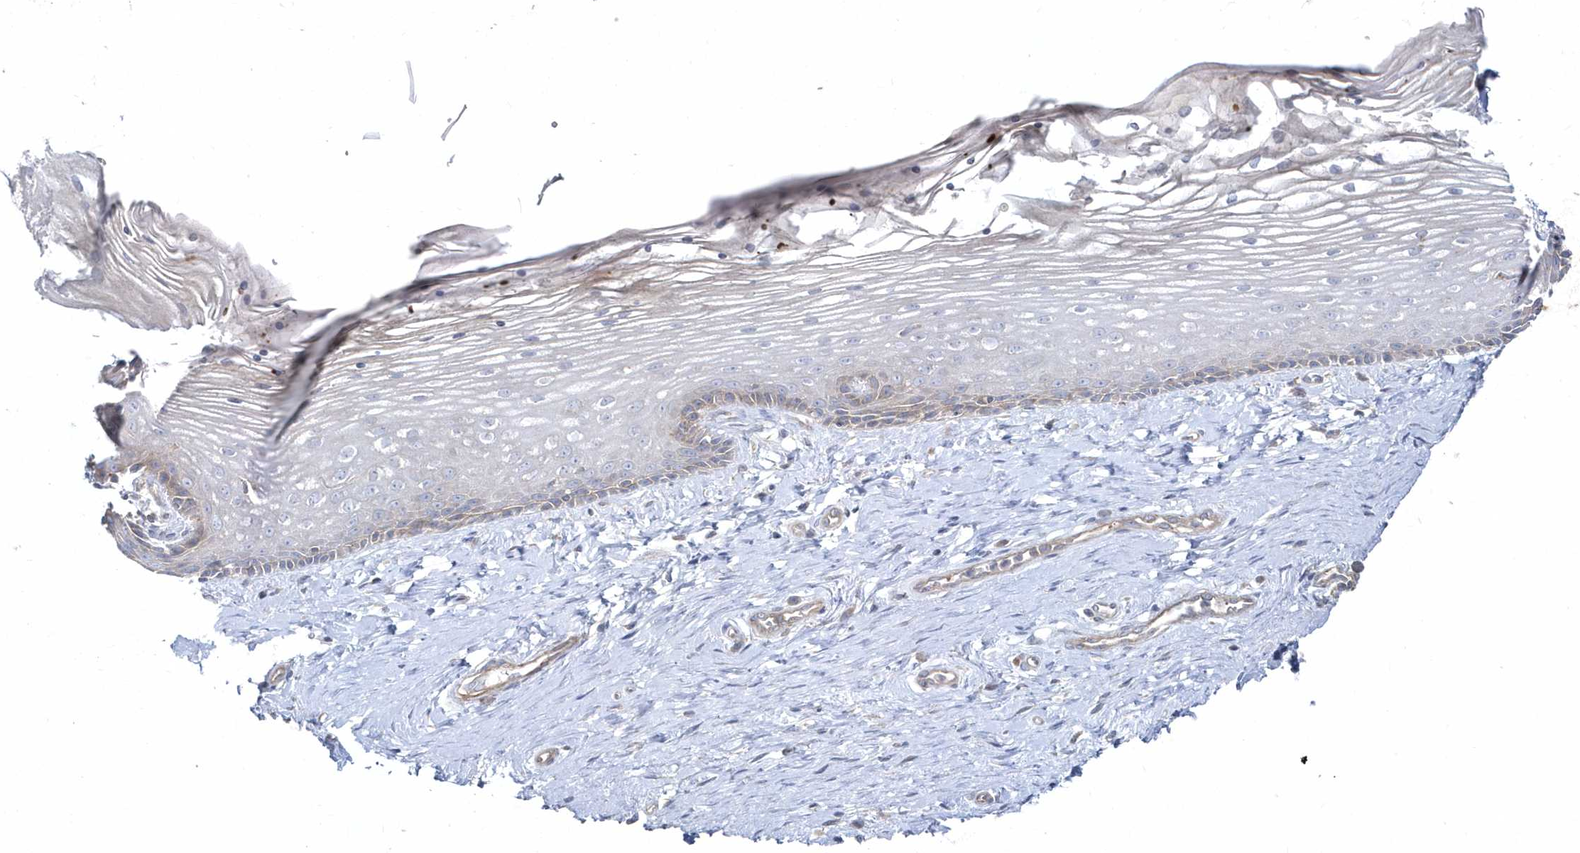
{"staining": {"intensity": "weak", "quantity": "<25%", "location": "cytoplasmic/membranous"}, "tissue": "vagina", "cell_type": "Squamous epithelial cells", "image_type": "normal", "snomed": [{"axis": "morphology", "description": "Normal tissue, NOS"}, {"axis": "topography", "description": "Vagina"}], "caption": "Photomicrograph shows no significant protein positivity in squamous epithelial cells of normal vagina. (DAB (3,3'-diaminobenzidine) immunohistochemistry (IHC) visualized using brightfield microscopy, high magnification).", "gene": "LEXM", "patient": {"sex": "female", "age": 46}}